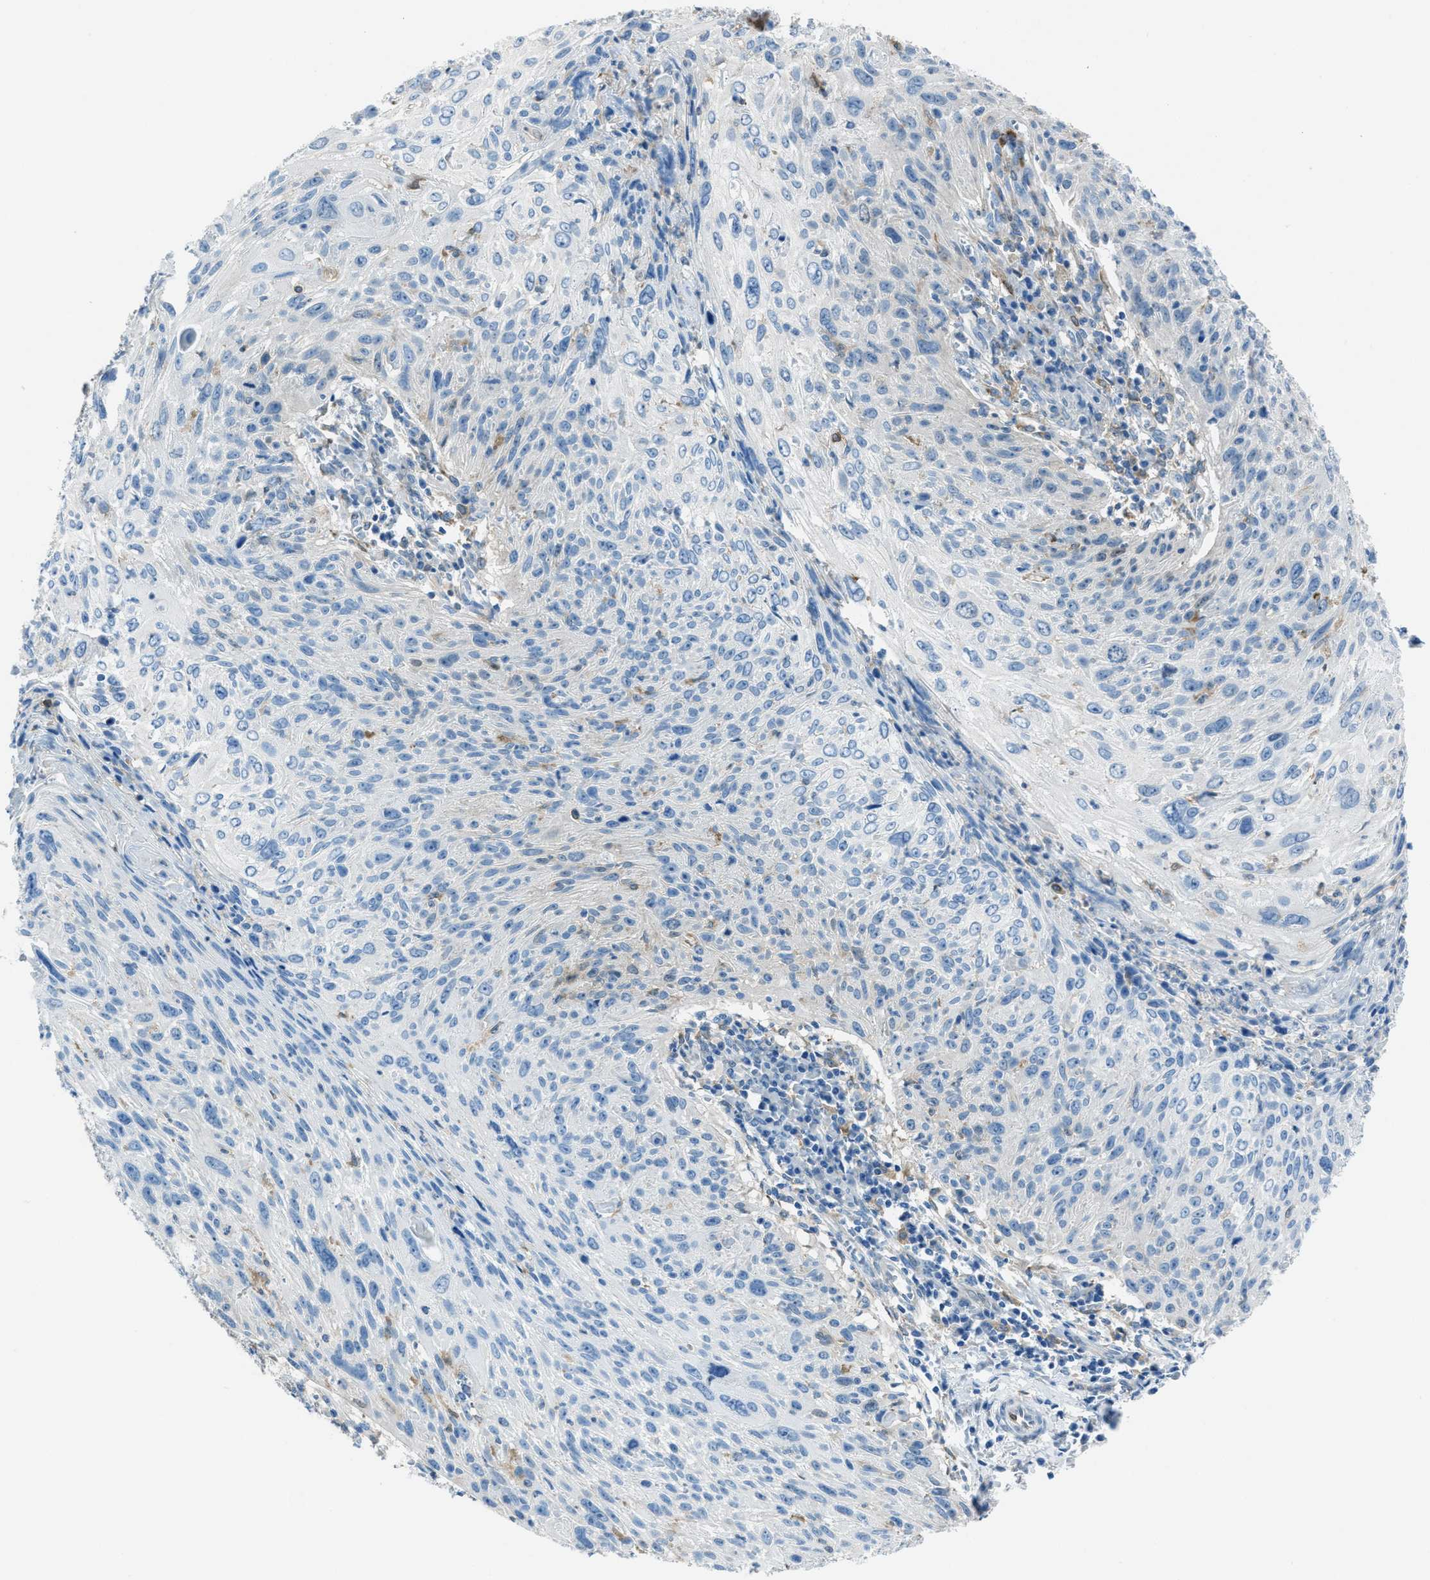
{"staining": {"intensity": "weak", "quantity": "<25%", "location": "cytoplasmic/membranous"}, "tissue": "cervical cancer", "cell_type": "Tumor cells", "image_type": "cancer", "snomed": [{"axis": "morphology", "description": "Squamous cell carcinoma, NOS"}, {"axis": "topography", "description": "Cervix"}], "caption": "Histopathology image shows no significant protein staining in tumor cells of cervical cancer.", "gene": "MATCAP2", "patient": {"sex": "female", "age": 51}}